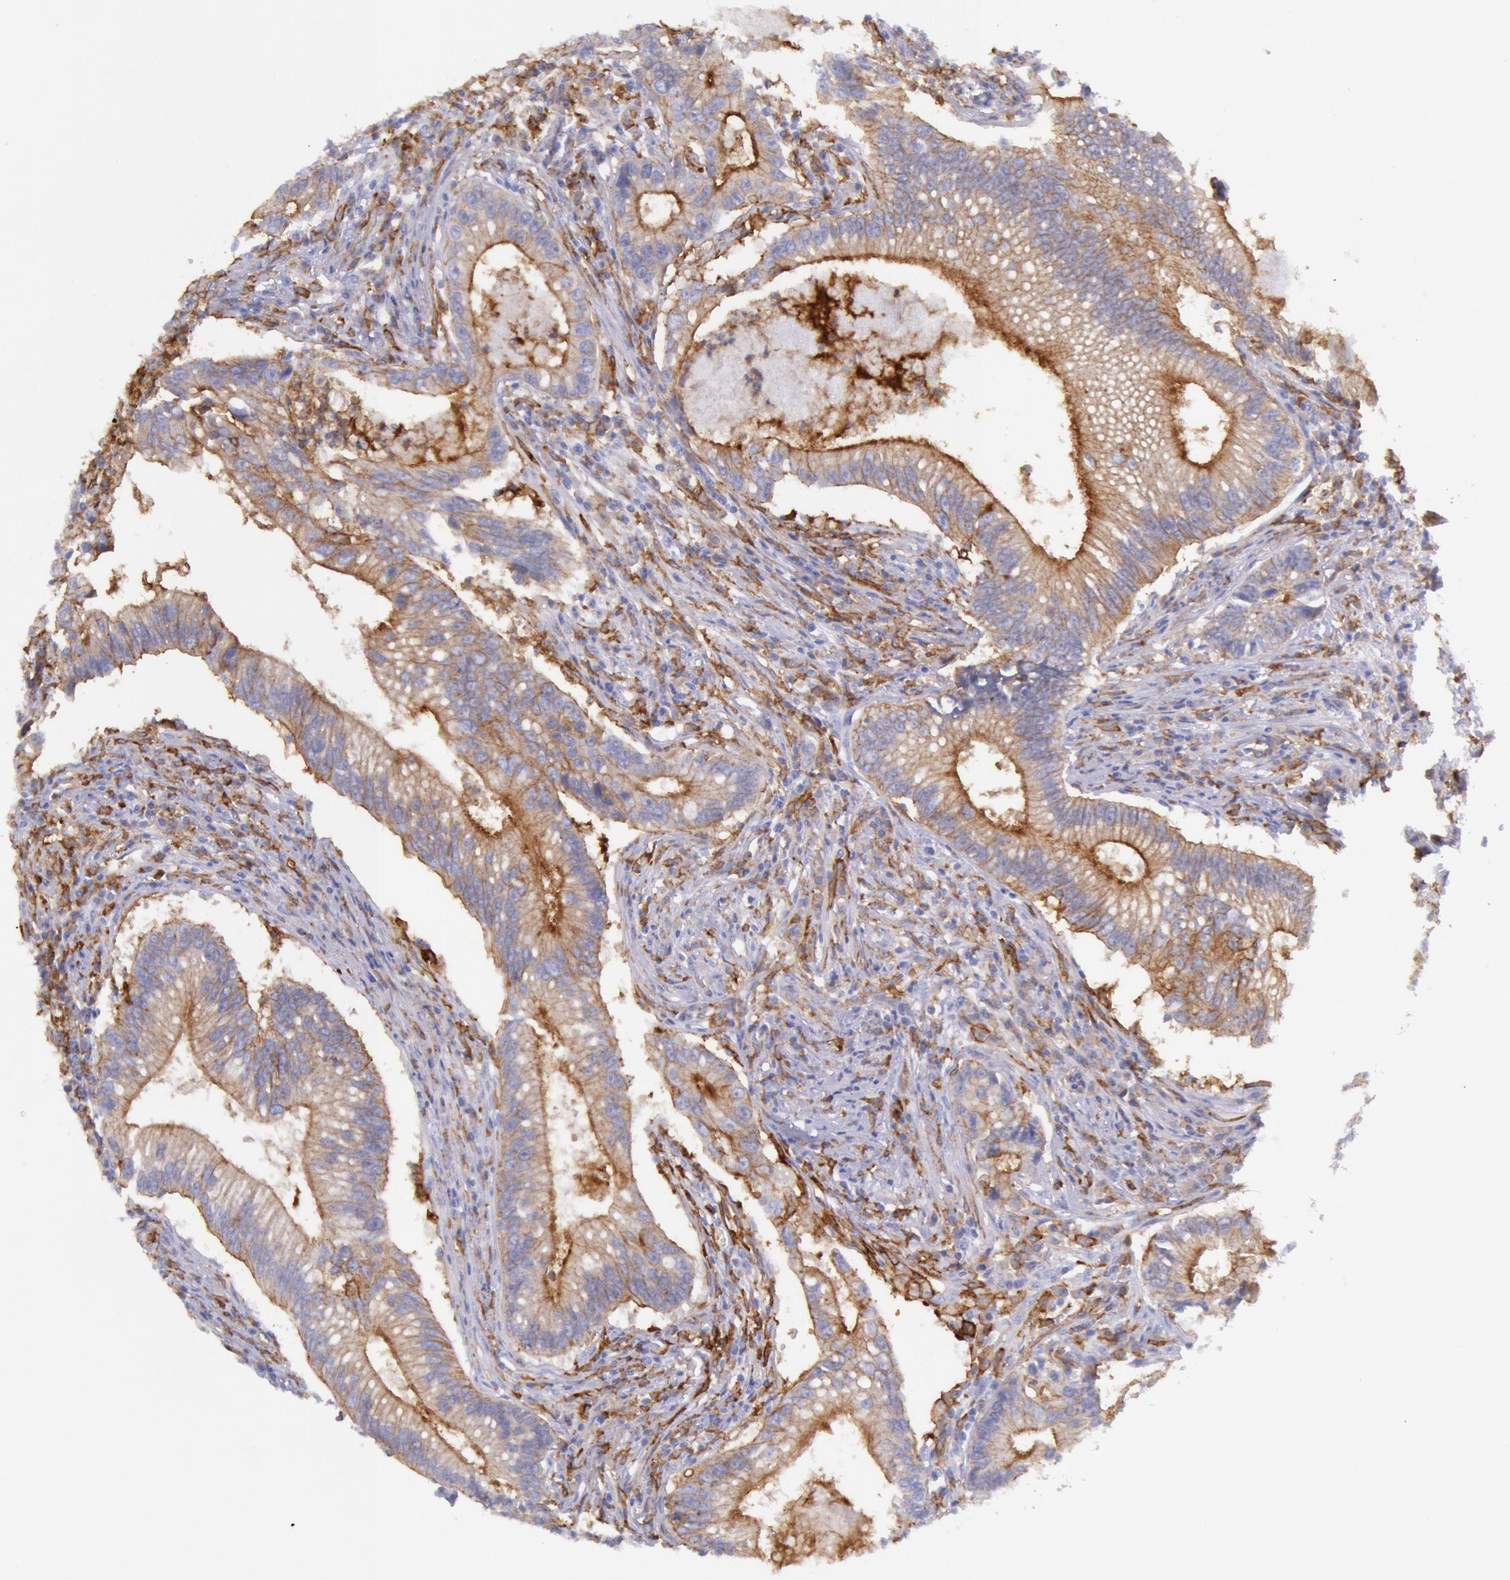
{"staining": {"intensity": "weak", "quantity": "25%-75%", "location": "cytoplasmic/membranous"}, "tissue": "colorectal cancer", "cell_type": "Tumor cells", "image_type": "cancer", "snomed": [{"axis": "morphology", "description": "Adenocarcinoma, NOS"}, {"axis": "topography", "description": "Rectum"}], "caption": "Human colorectal cancer (adenocarcinoma) stained for a protein (brown) reveals weak cytoplasmic/membranous positive staining in about 25%-75% of tumor cells.", "gene": "LYN", "patient": {"sex": "female", "age": 81}}